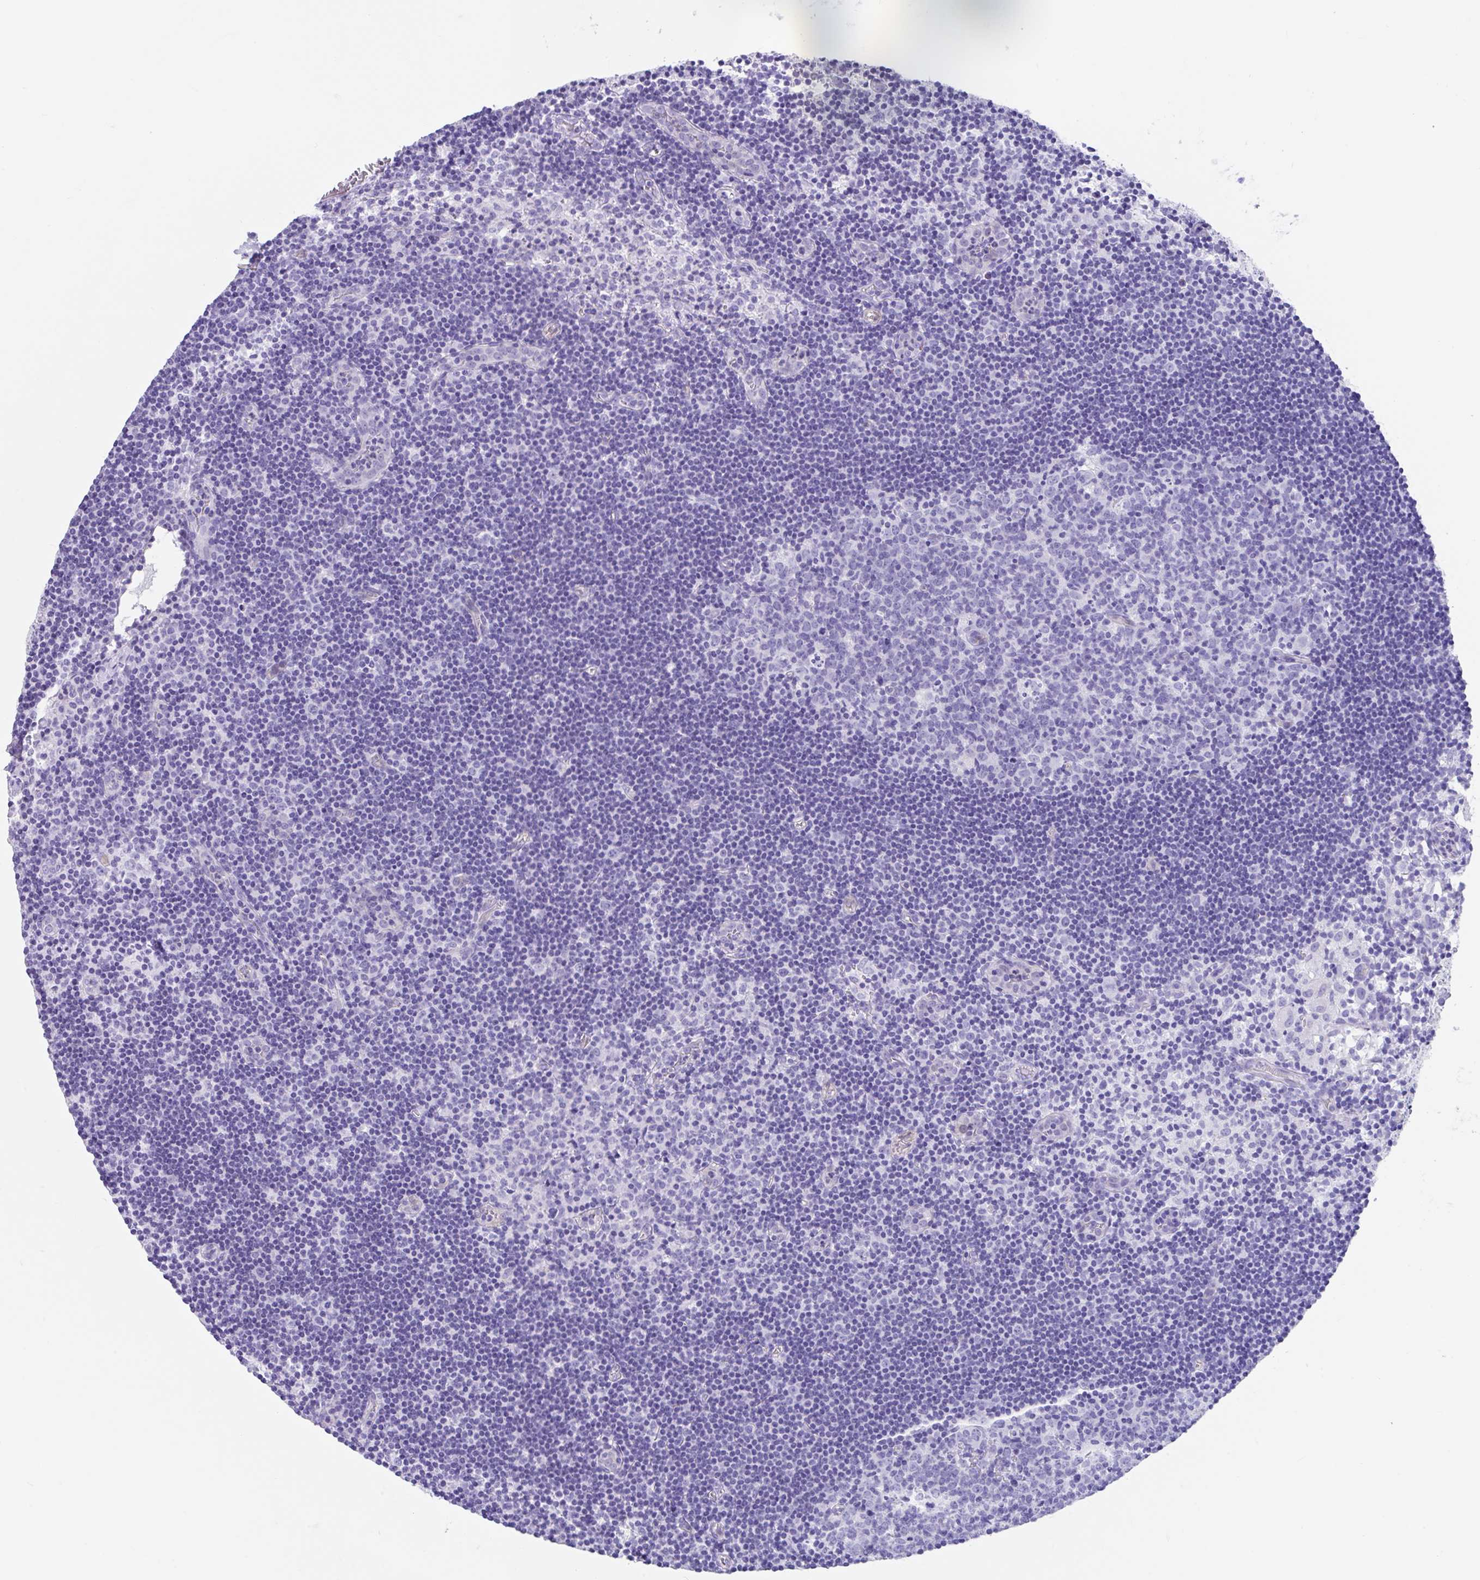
{"staining": {"intensity": "negative", "quantity": "none", "location": "none"}, "tissue": "lymph node", "cell_type": "Germinal center cells", "image_type": "normal", "snomed": [{"axis": "morphology", "description": "Normal tissue, NOS"}, {"axis": "topography", "description": "Lymph node"}], "caption": "A high-resolution image shows IHC staining of normal lymph node, which reveals no significant expression in germinal center cells.", "gene": "FAM107A", "patient": {"sex": "female", "age": 45}}